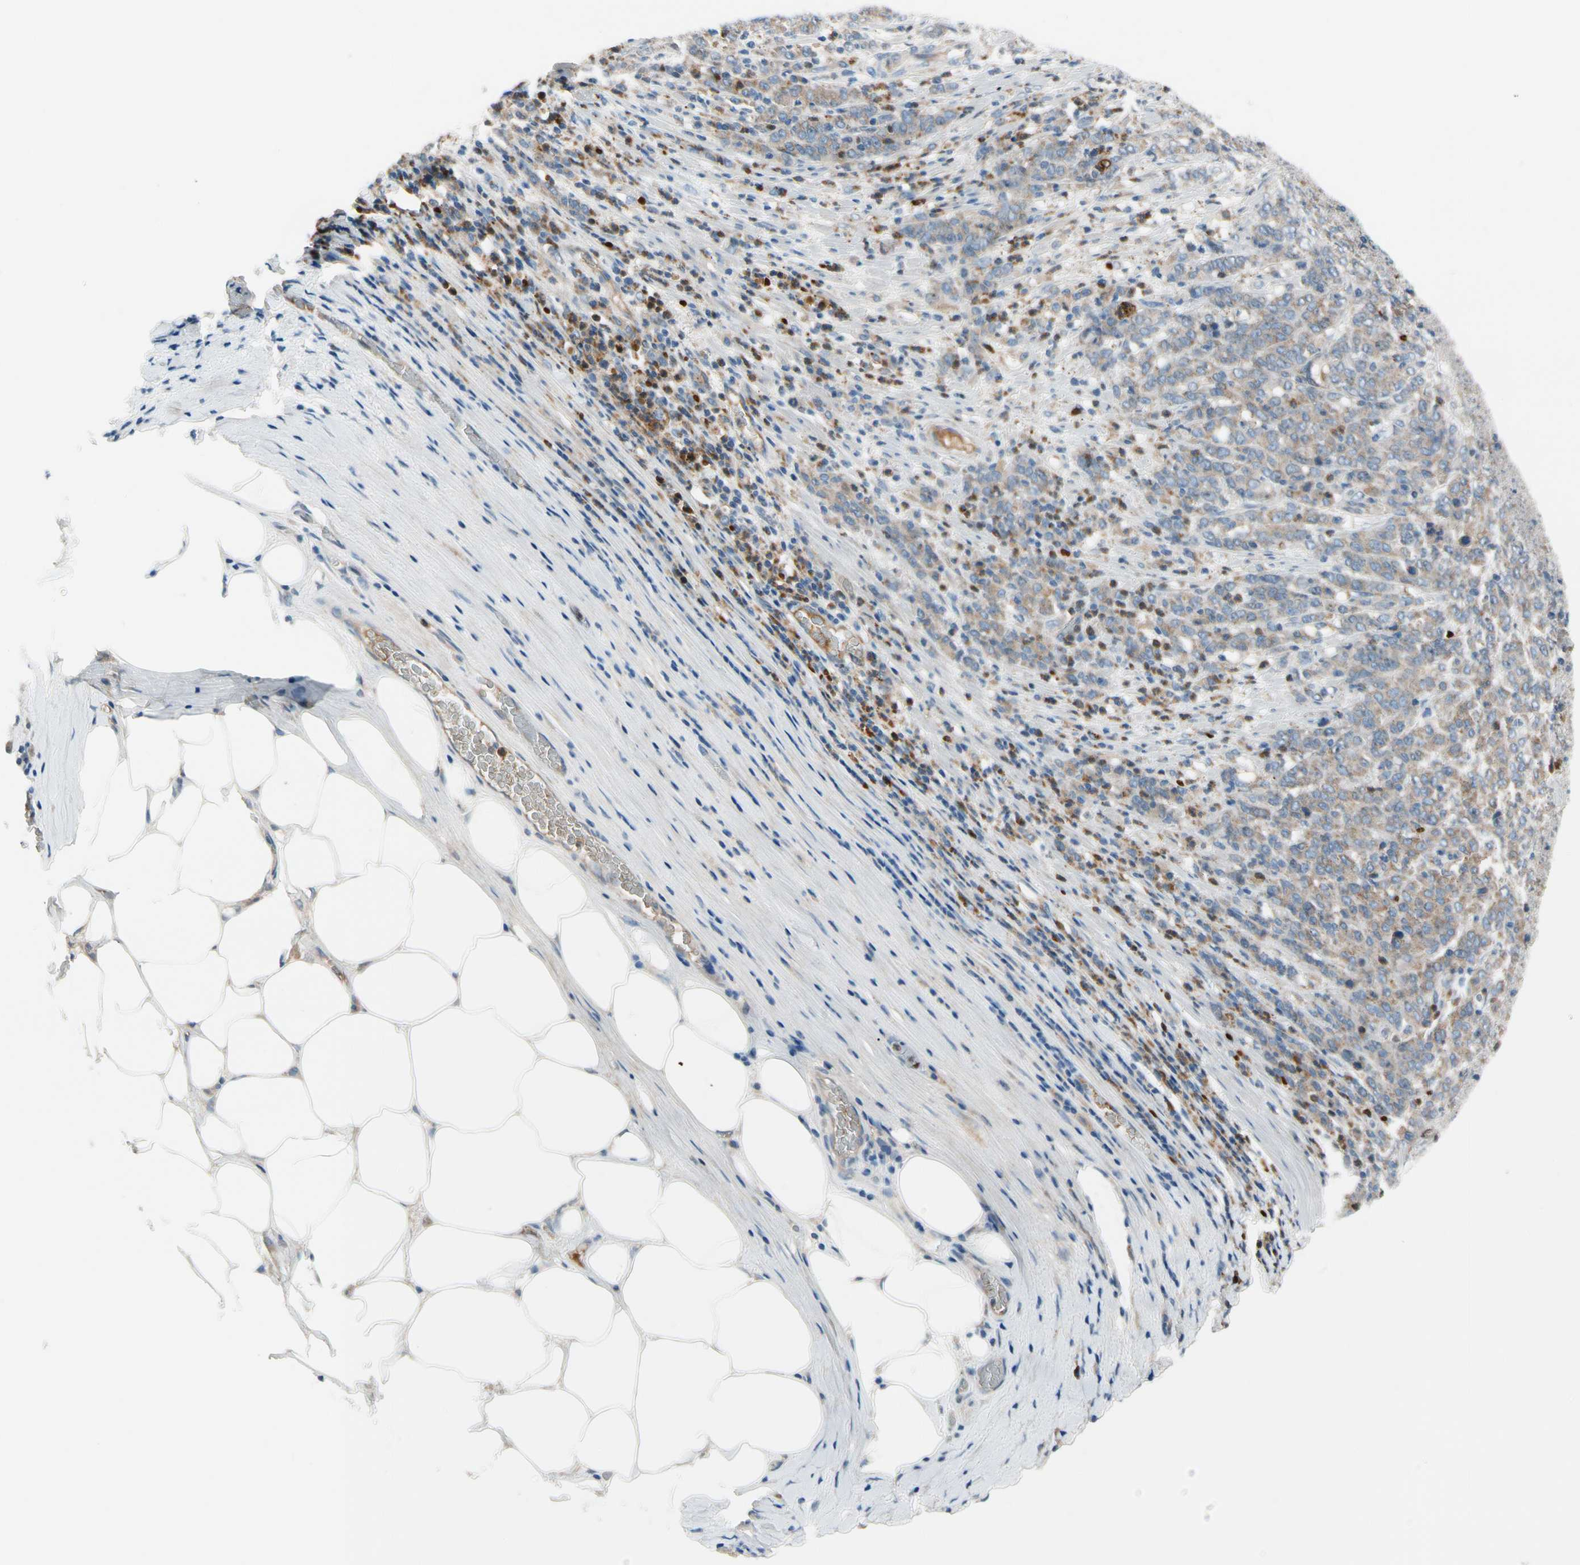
{"staining": {"intensity": "weak", "quantity": ">75%", "location": "cytoplasmic/membranous"}, "tissue": "stomach cancer", "cell_type": "Tumor cells", "image_type": "cancer", "snomed": [{"axis": "morphology", "description": "Adenocarcinoma, NOS"}, {"axis": "topography", "description": "Stomach, lower"}], "caption": "Weak cytoplasmic/membranous staining is seen in about >75% of tumor cells in adenocarcinoma (stomach).", "gene": "HJURP", "patient": {"sex": "female", "age": 71}}